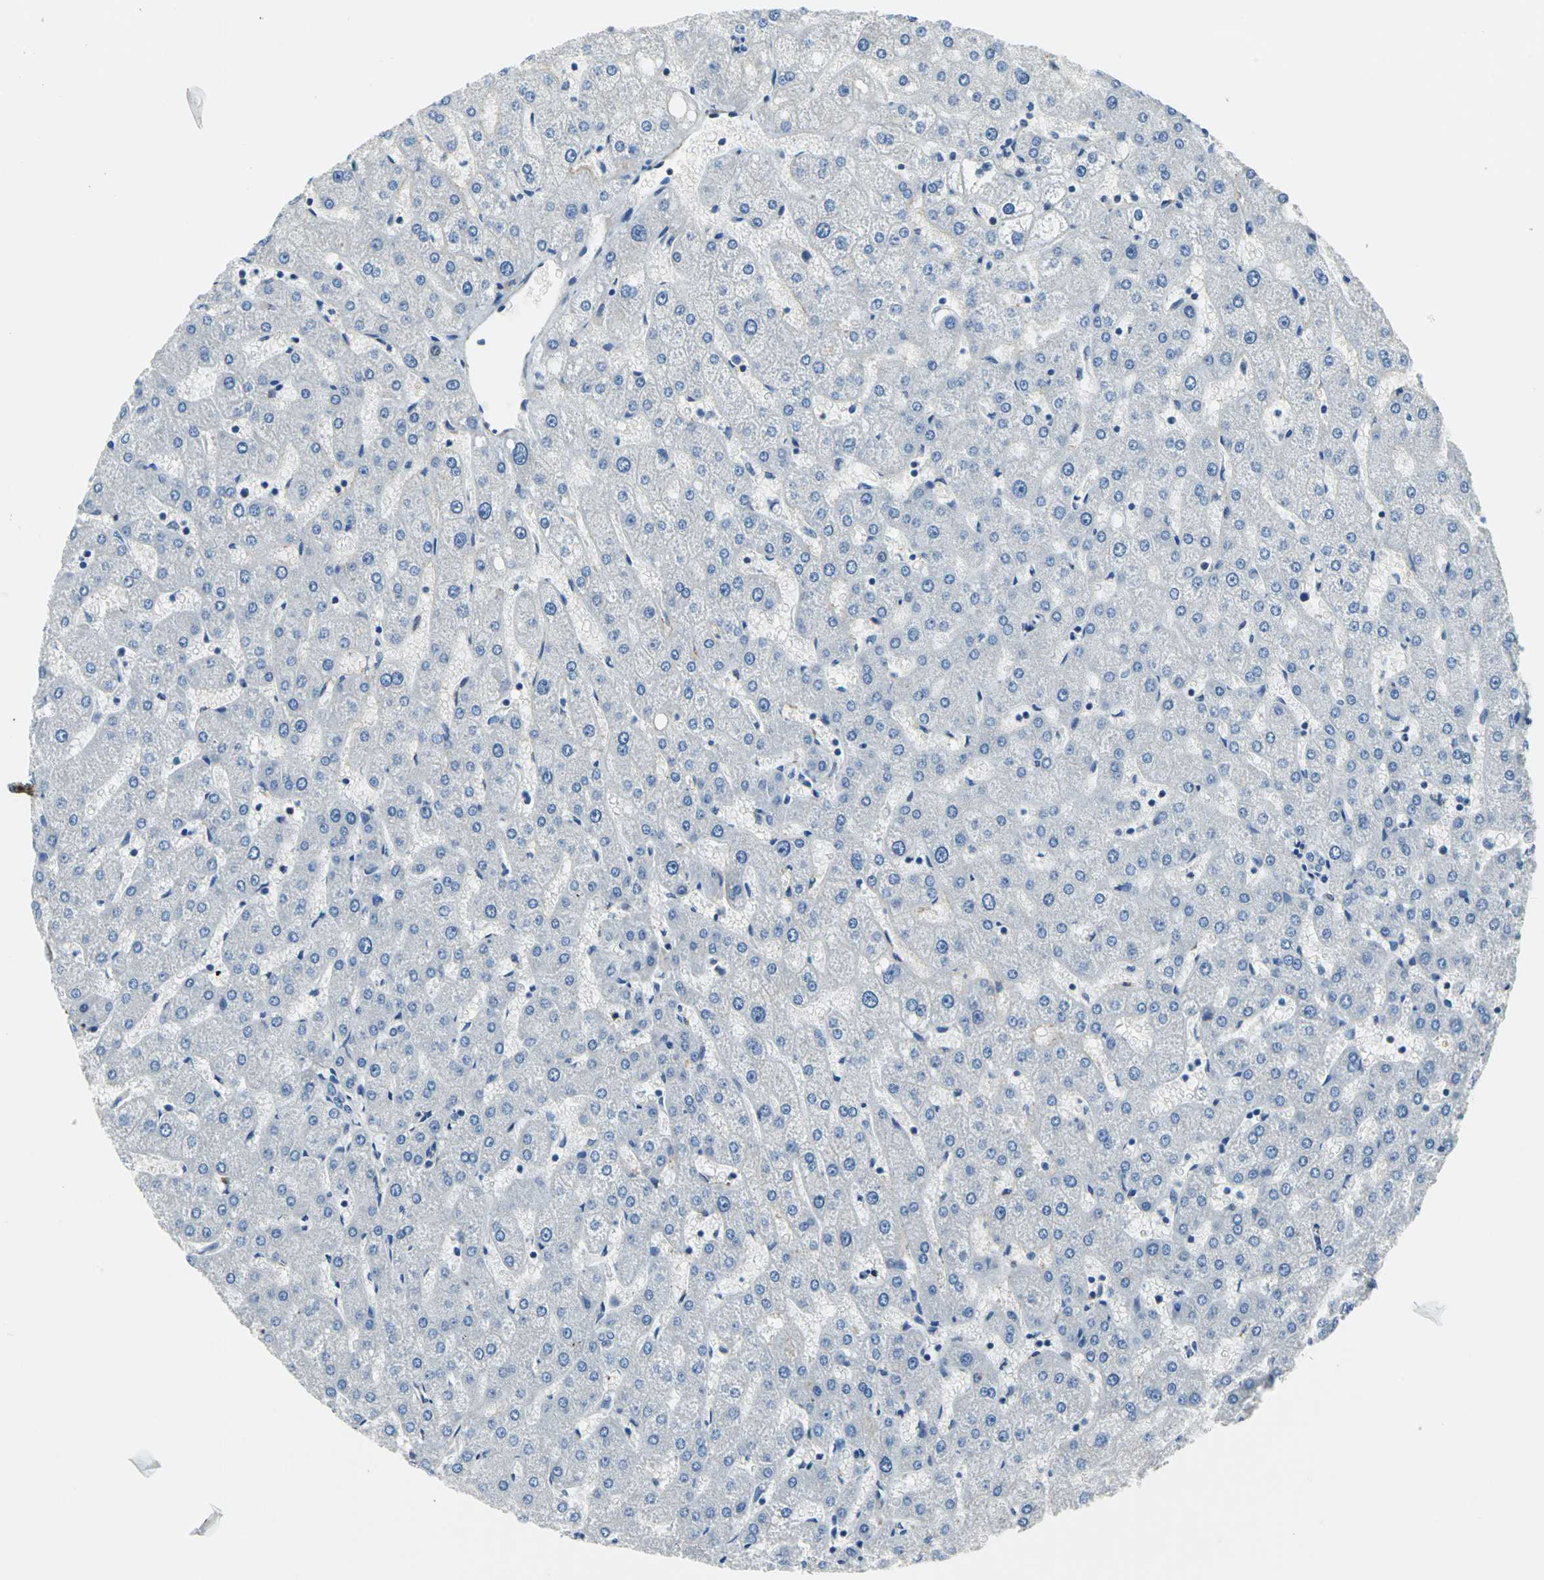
{"staining": {"intensity": "negative", "quantity": "none", "location": "none"}, "tissue": "liver", "cell_type": "Cholangiocytes", "image_type": "normal", "snomed": [{"axis": "morphology", "description": "Normal tissue, NOS"}, {"axis": "topography", "description": "Liver"}], "caption": "Immunohistochemistry (IHC) of unremarkable human liver shows no staining in cholangiocytes.", "gene": "AKAP12", "patient": {"sex": "male", "age": 67}}